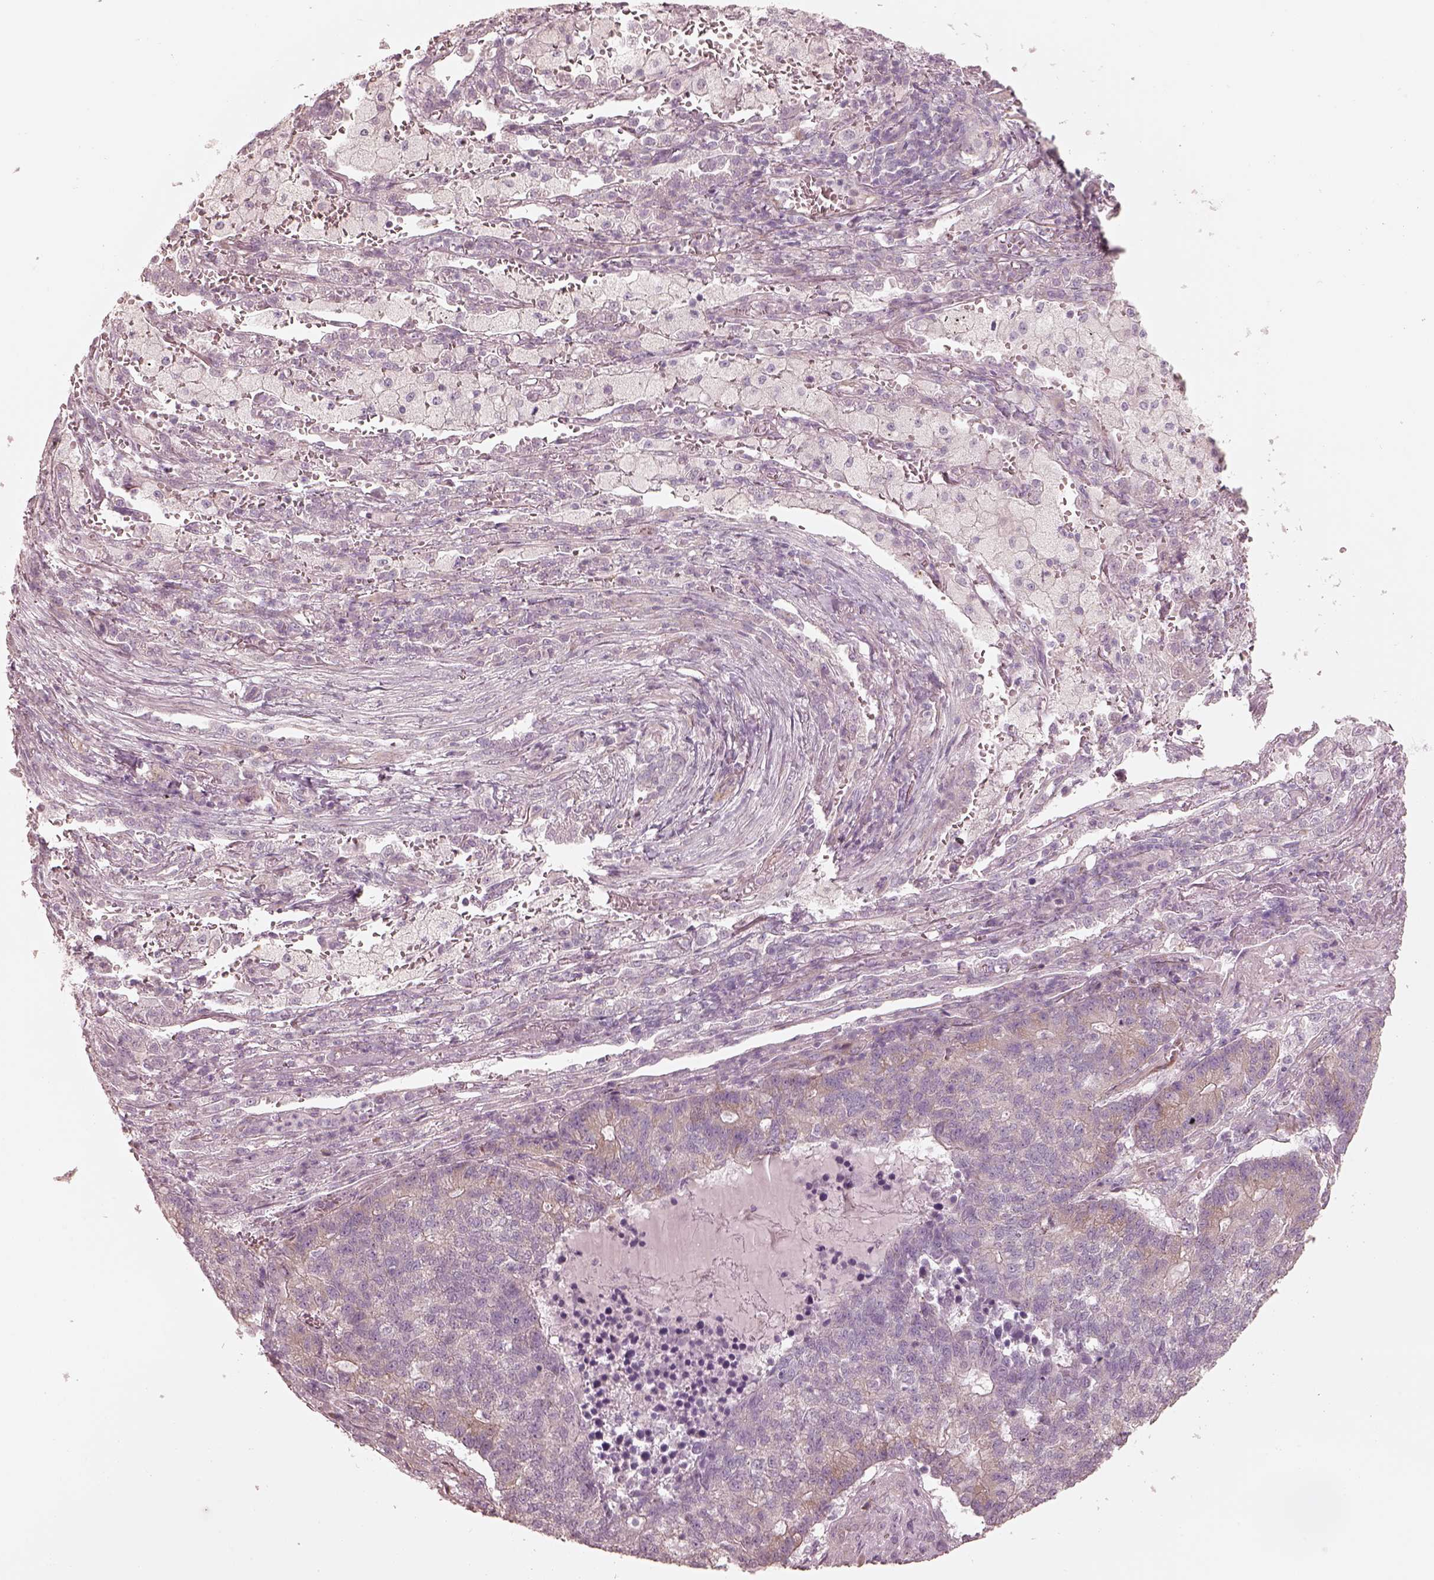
{"staining": {"intensity": "negative", "quantity": "none", "location": "none"}, "tissue": "lung cancer", "cell_type": "Tumor cells", "image_type": "cancer", "snomed": [{"axis": "morphology", "description": "Adenocarcinoma, NOS"}, {"axis": "topography", "description": "Lung"}], "caption": "Immunohistochemistry (IHC) image of lung cancer (adenocarcinoma) stained for a protein (brown), which exhibits no expression in tumor cells.", "gene": "RAB3C", "patient": {"sex": "male", "age": 57}}